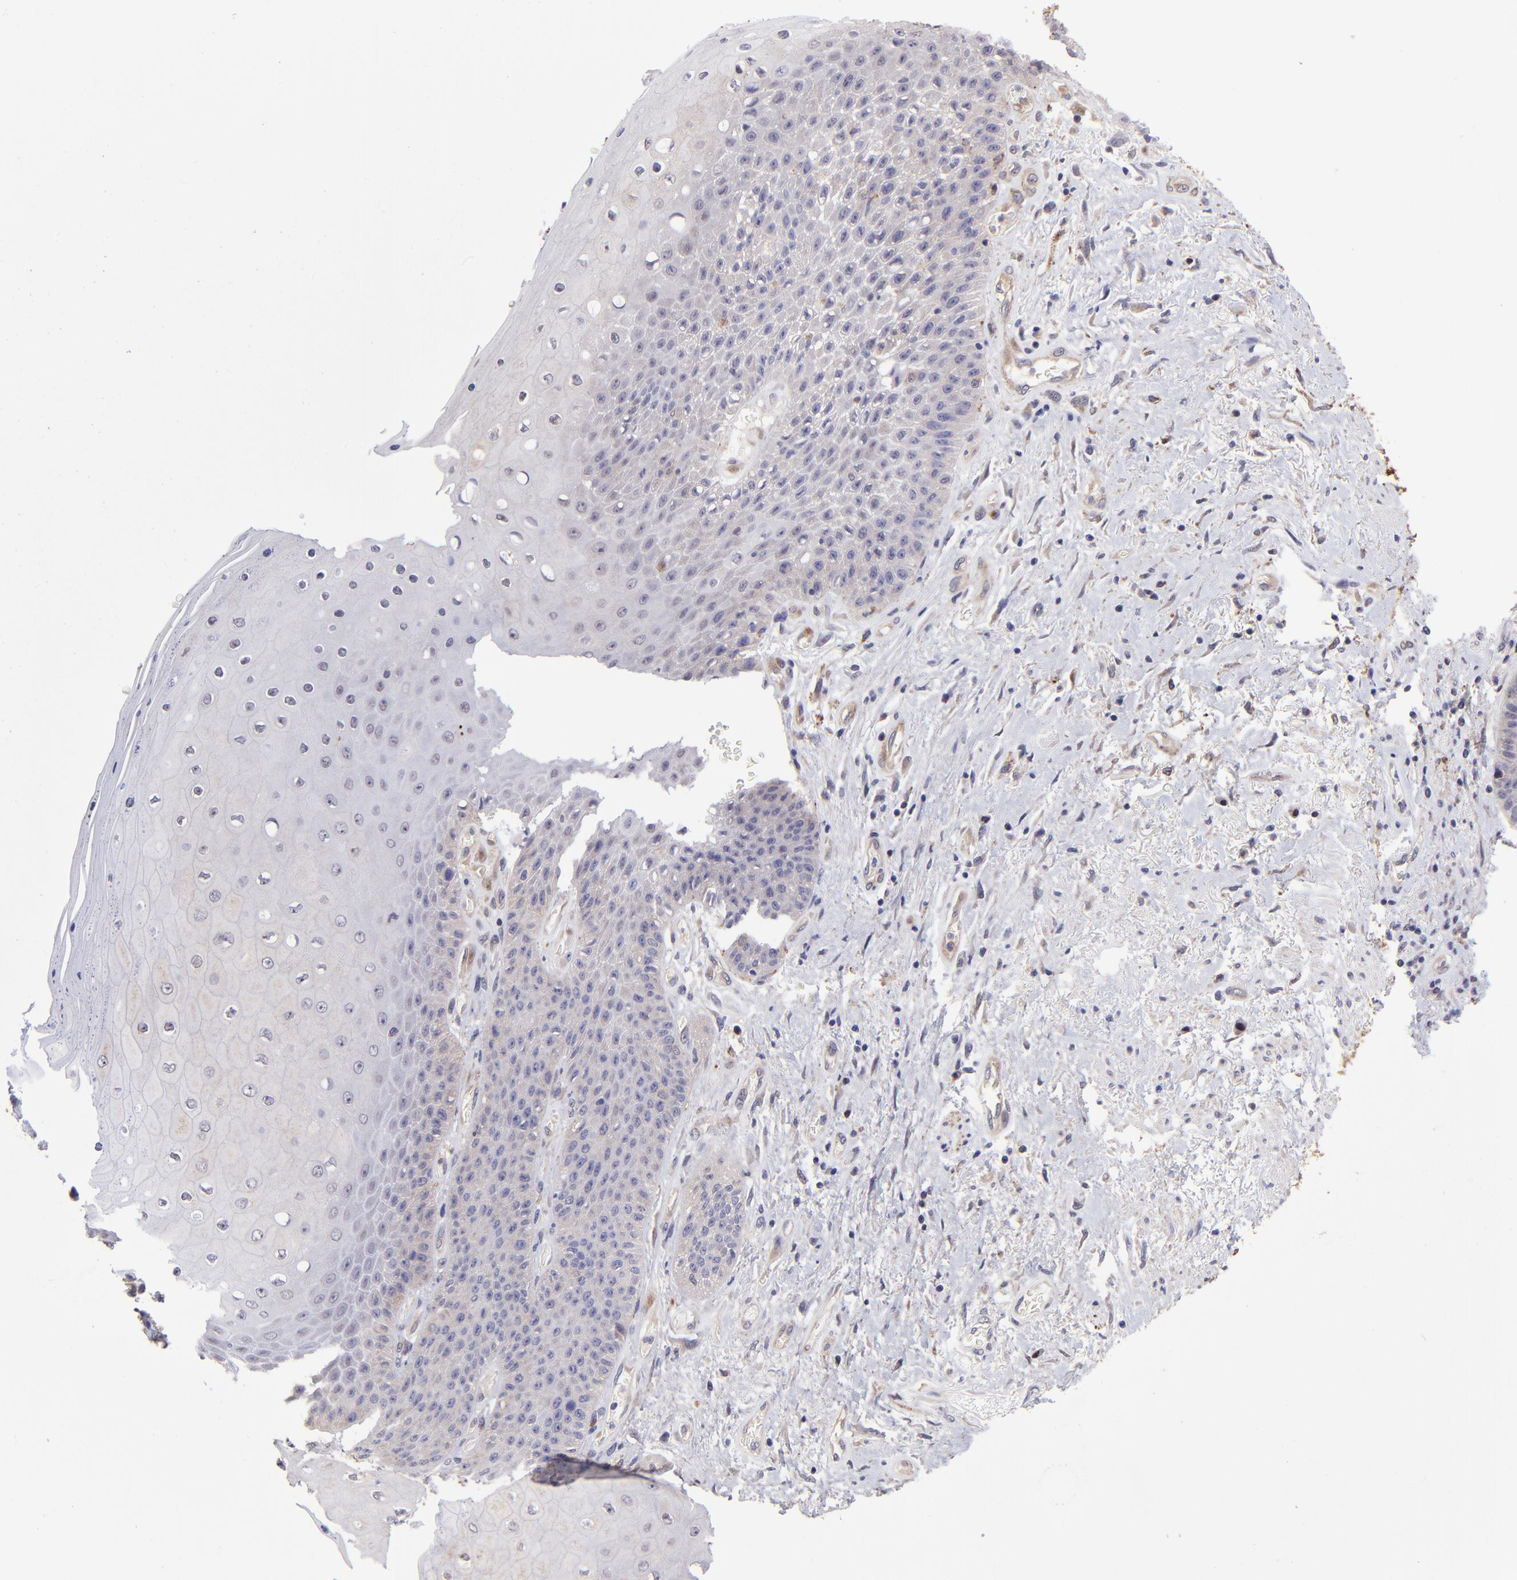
{"staining": {"intensity": "weak", "quantity": "25%-75%", "location": "cytoplasmic/membranous"}, "tissue": "skin", "cell_type": "Epidermal cells", "image_type": "normal", "snomed": [{"axis": "morphology", "description": "Normal tissue, NOS"}, {"axis": "topography", "description": "Anal"}], "caption": "Protein expression analysis of normal human skin reveals weak cytoplasmic/membranous expression in approximately 25%-75% of epidermal cells.", "gene": "NSF", "patient": {"sex": "female", "age": 46}}